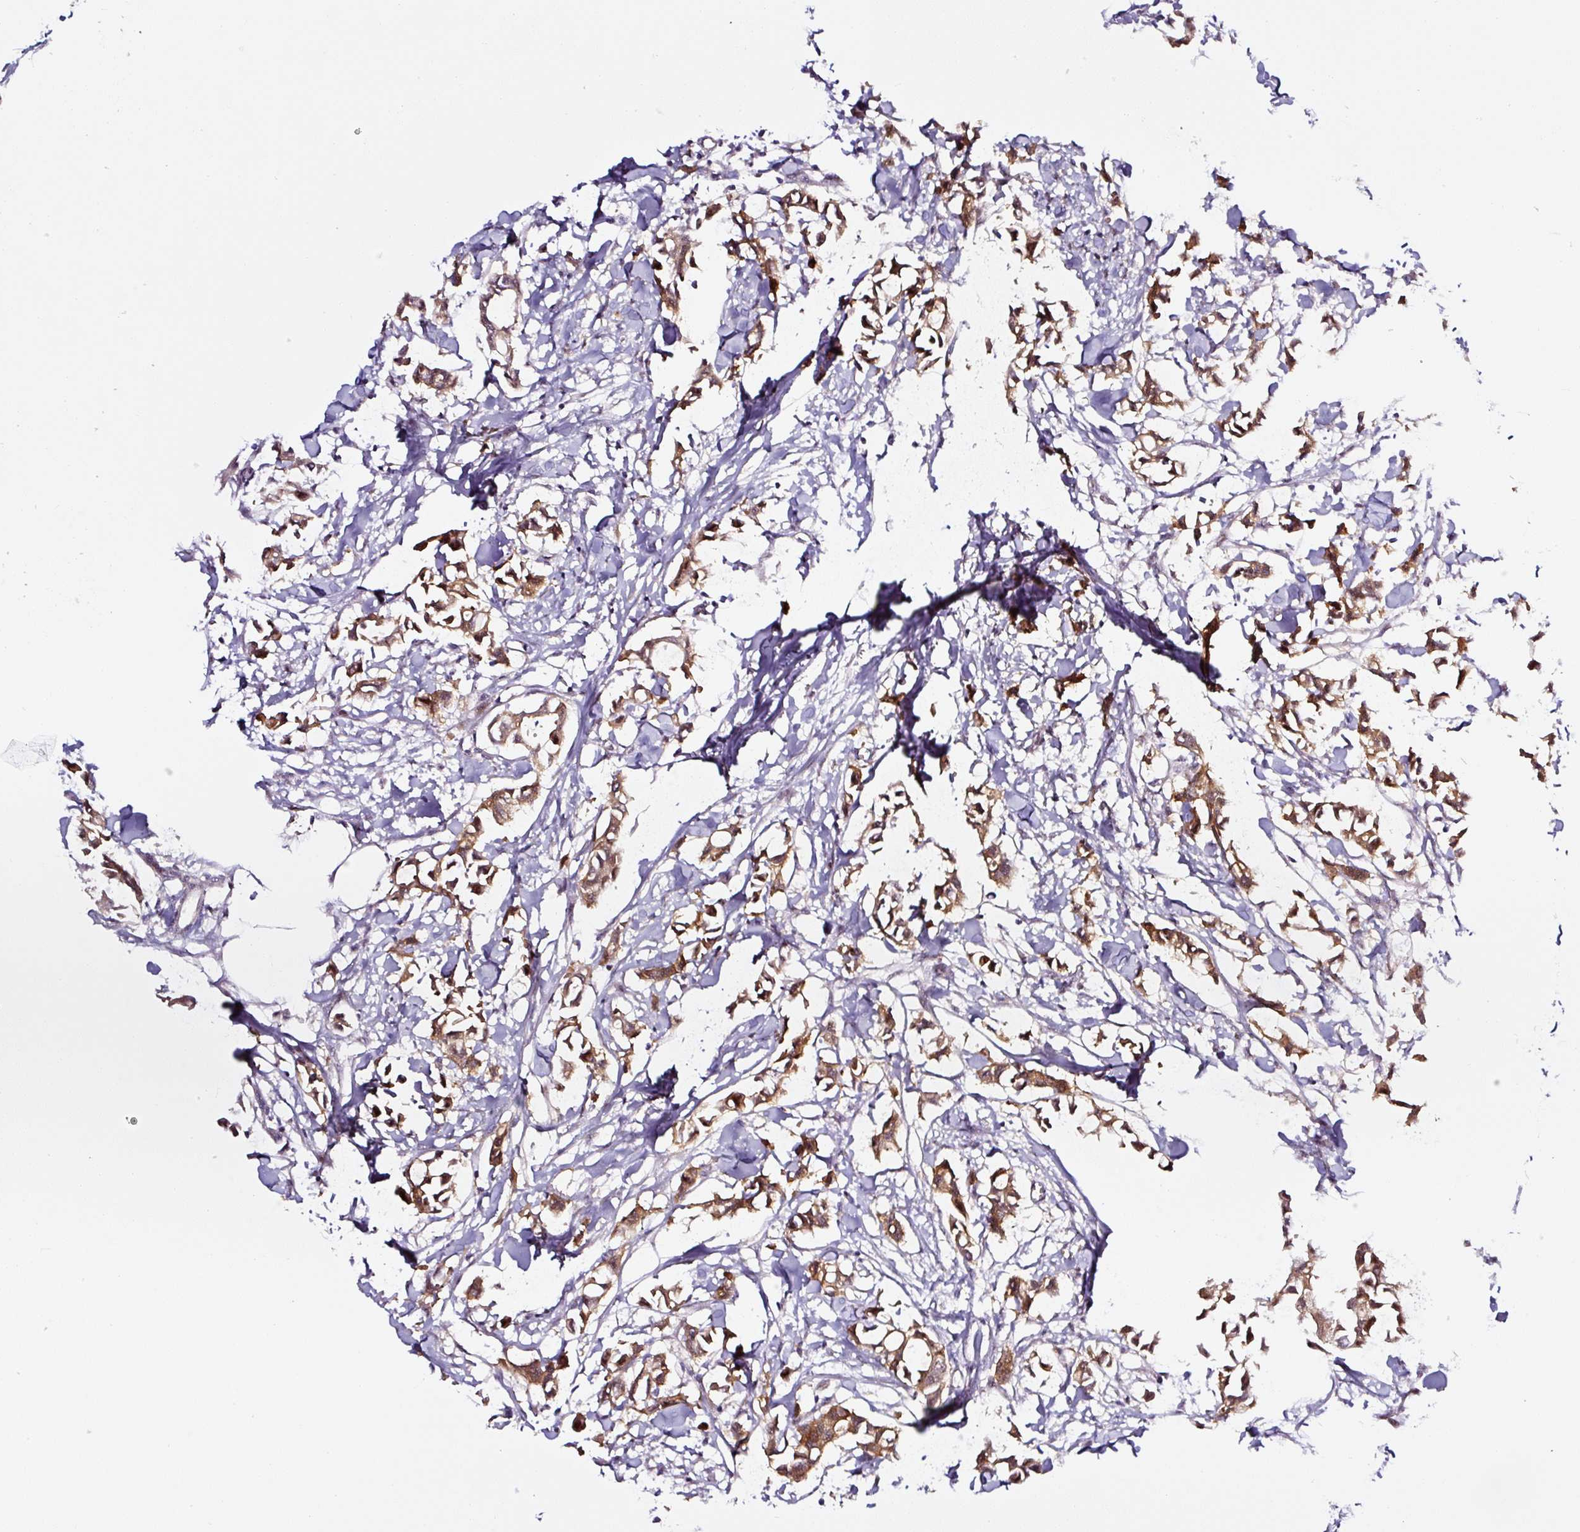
{"staining": {"intensity": "moderate", "quantity": ">75%", "location": "cytoplasmic/membranous"}, "tissue": "breast cancer", "cell_type": "Tumor cells", "image_type": "cancer", "snomed": [{"axis": "morphology", "description": "Duct carcinoma"}, {"axis": "topography", "description": "Breast"}], "caption": "Human breast infiltrating ductal carcinoma stained for a protein (brown) demonstrates moderate cytoplasmic/membranous positive staining in approximately >75% of tumor cells.", "gene": "PRKAA2", "patient": {"sex": "female", "age": 41}}